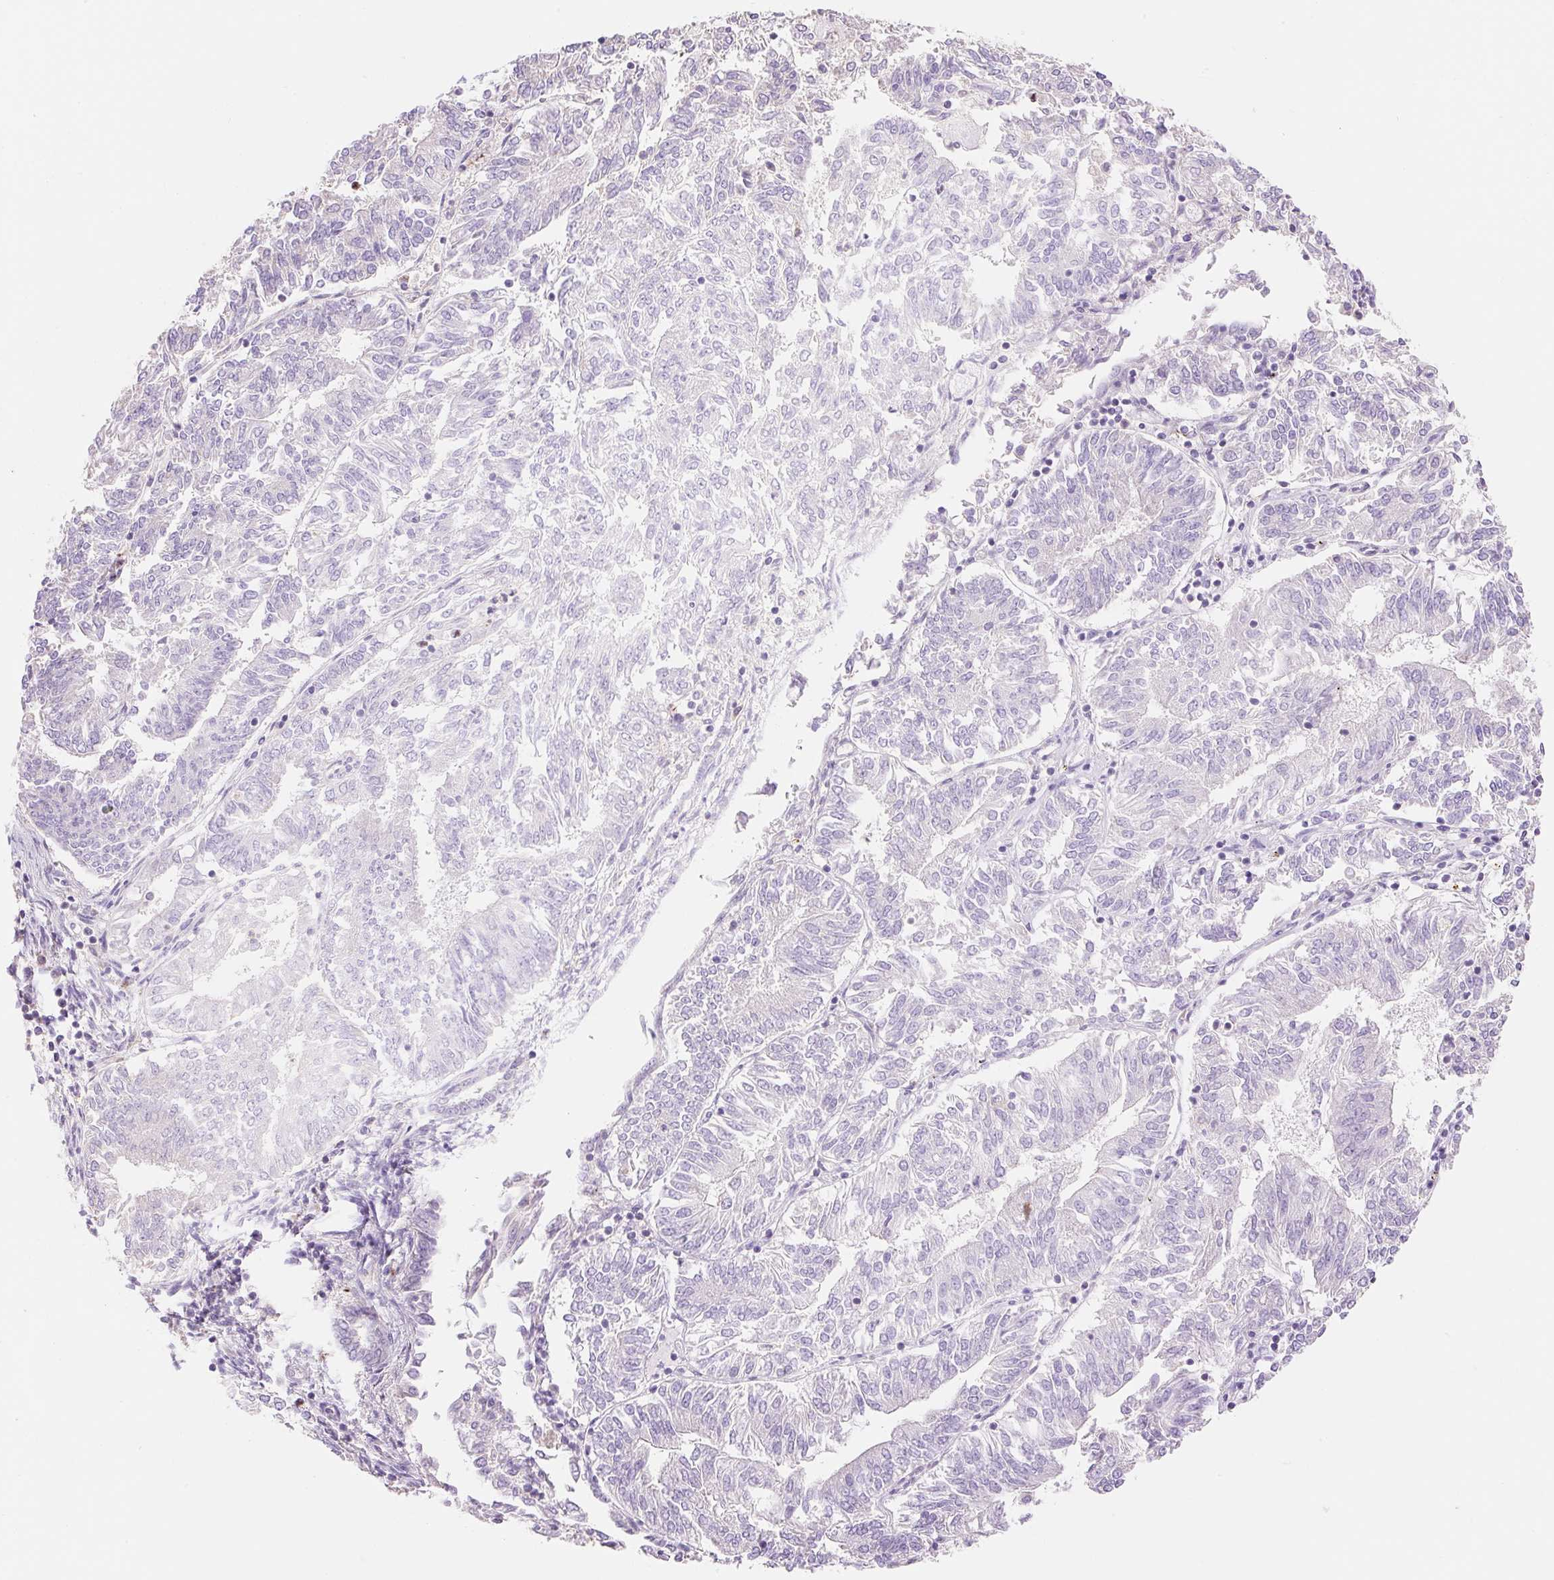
{"staining": {"intensity": "negative", "quantity": "none", "location": "none"}, "tissue": "endometrial cancer", "cell_type": "Tumor cells", "image_type": "cancer", "snomed": [{"axis": "morphology", "description": "Adenocarcinoma, NOS"}, {"axis": "topography", "description": "Endometrium"}], "caption": "DAB immunohistochemical staining of human endometrial adenocarcinoma exhibits no significant positivity in tumor cells. (DAB immunohistochemistry, high magnification).", "gene": "DHX35", "patient": {"sex": "female", "age": 58}}